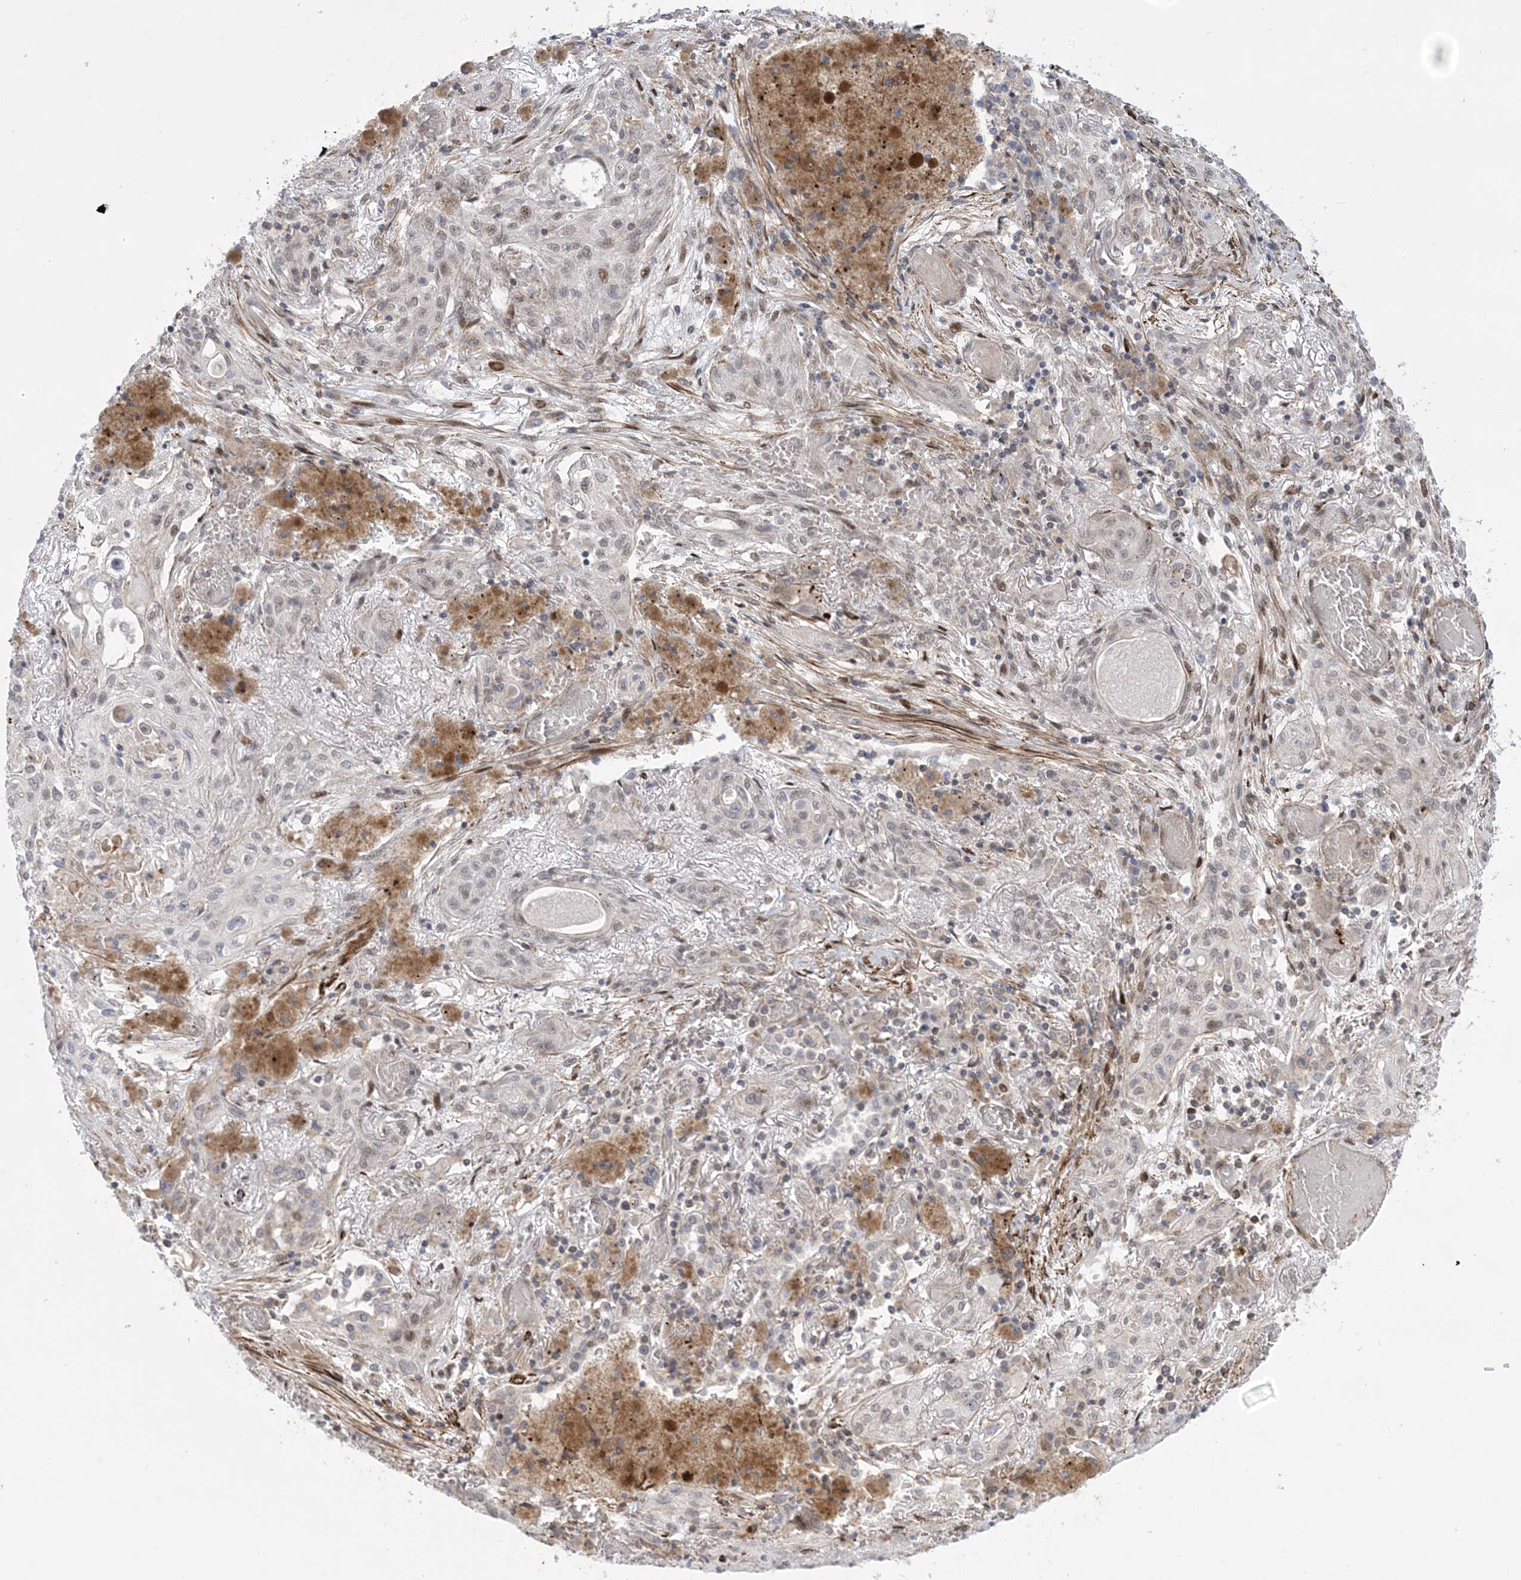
{"staining": {"intensity": "weak", "quantity": "<25%", "location": "nuclear"}, "tissue": "lung cancer", "cell_type": "Tumor cells", "image_type": "cancer", "snomed": [{"axis": "morphology", "description": "Squamous cell carcinoma, NOS"}, {"axis": "topography", "description": "Lung"}], "caption": "Tumor cells are negative for brown protein staining in lung cancer. The staining is performed using DAB brown chromogen with nuclei counter-stained in using hematoxylin.", "gene": "ZNF8", "patient": {"sex": "female", "age": 47}}